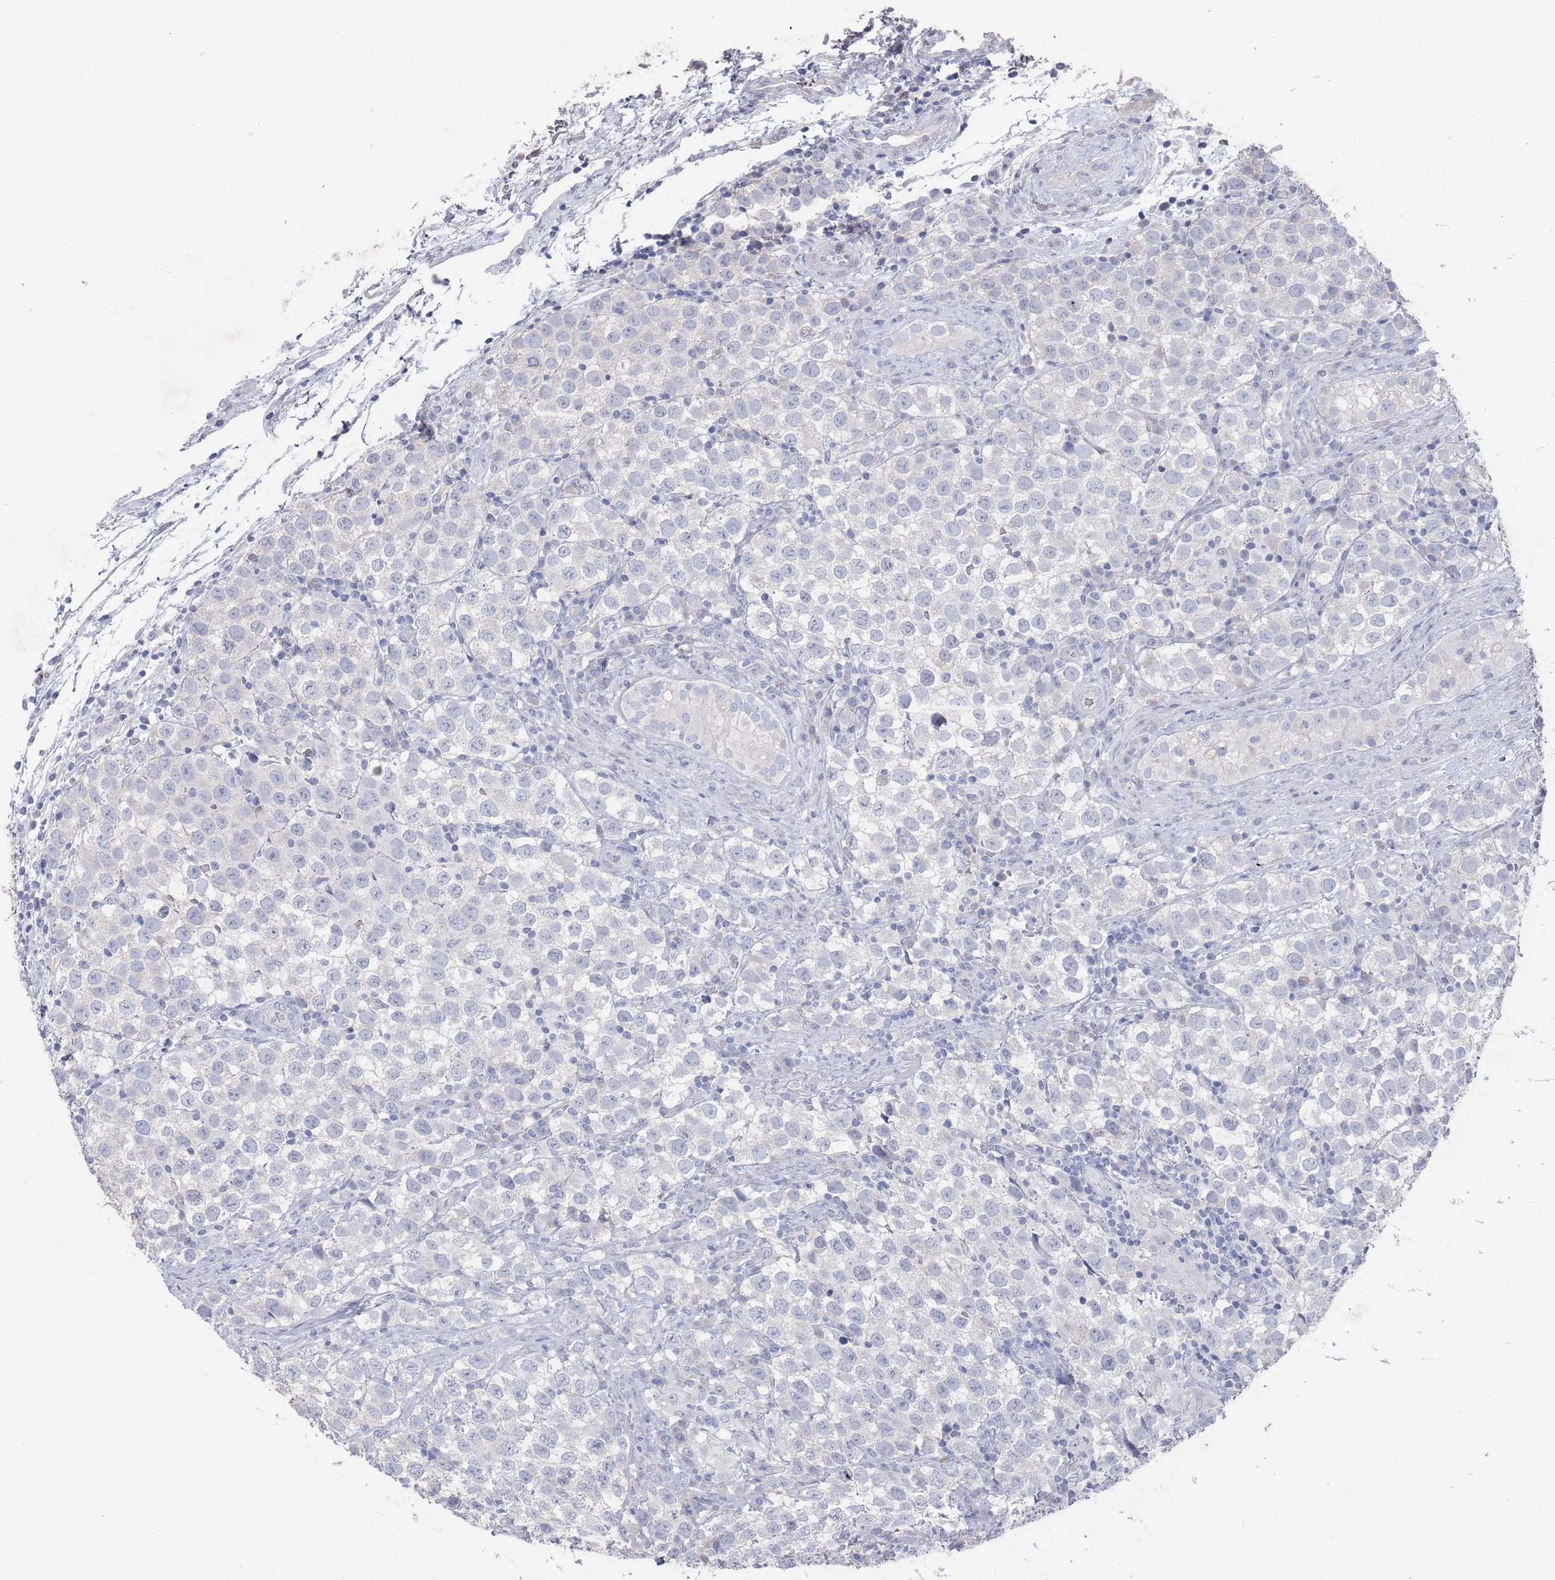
{"staining": {"intensity": "negative", "quantity": "none", "location": "none"}, "tissue": "testis cancer", "cell_type": "Tumor cells", "image_type": "cancer", "snomed": [{"axis": "morphology", "description": "Seminoma, NOS"}, {"axis": "topography", "description": "Testis"}], "caption": "Tumor cells show no significant staining in testis seminoma.", "gene": "PROM2", "patient": {"sex": "male", "age": 34}}